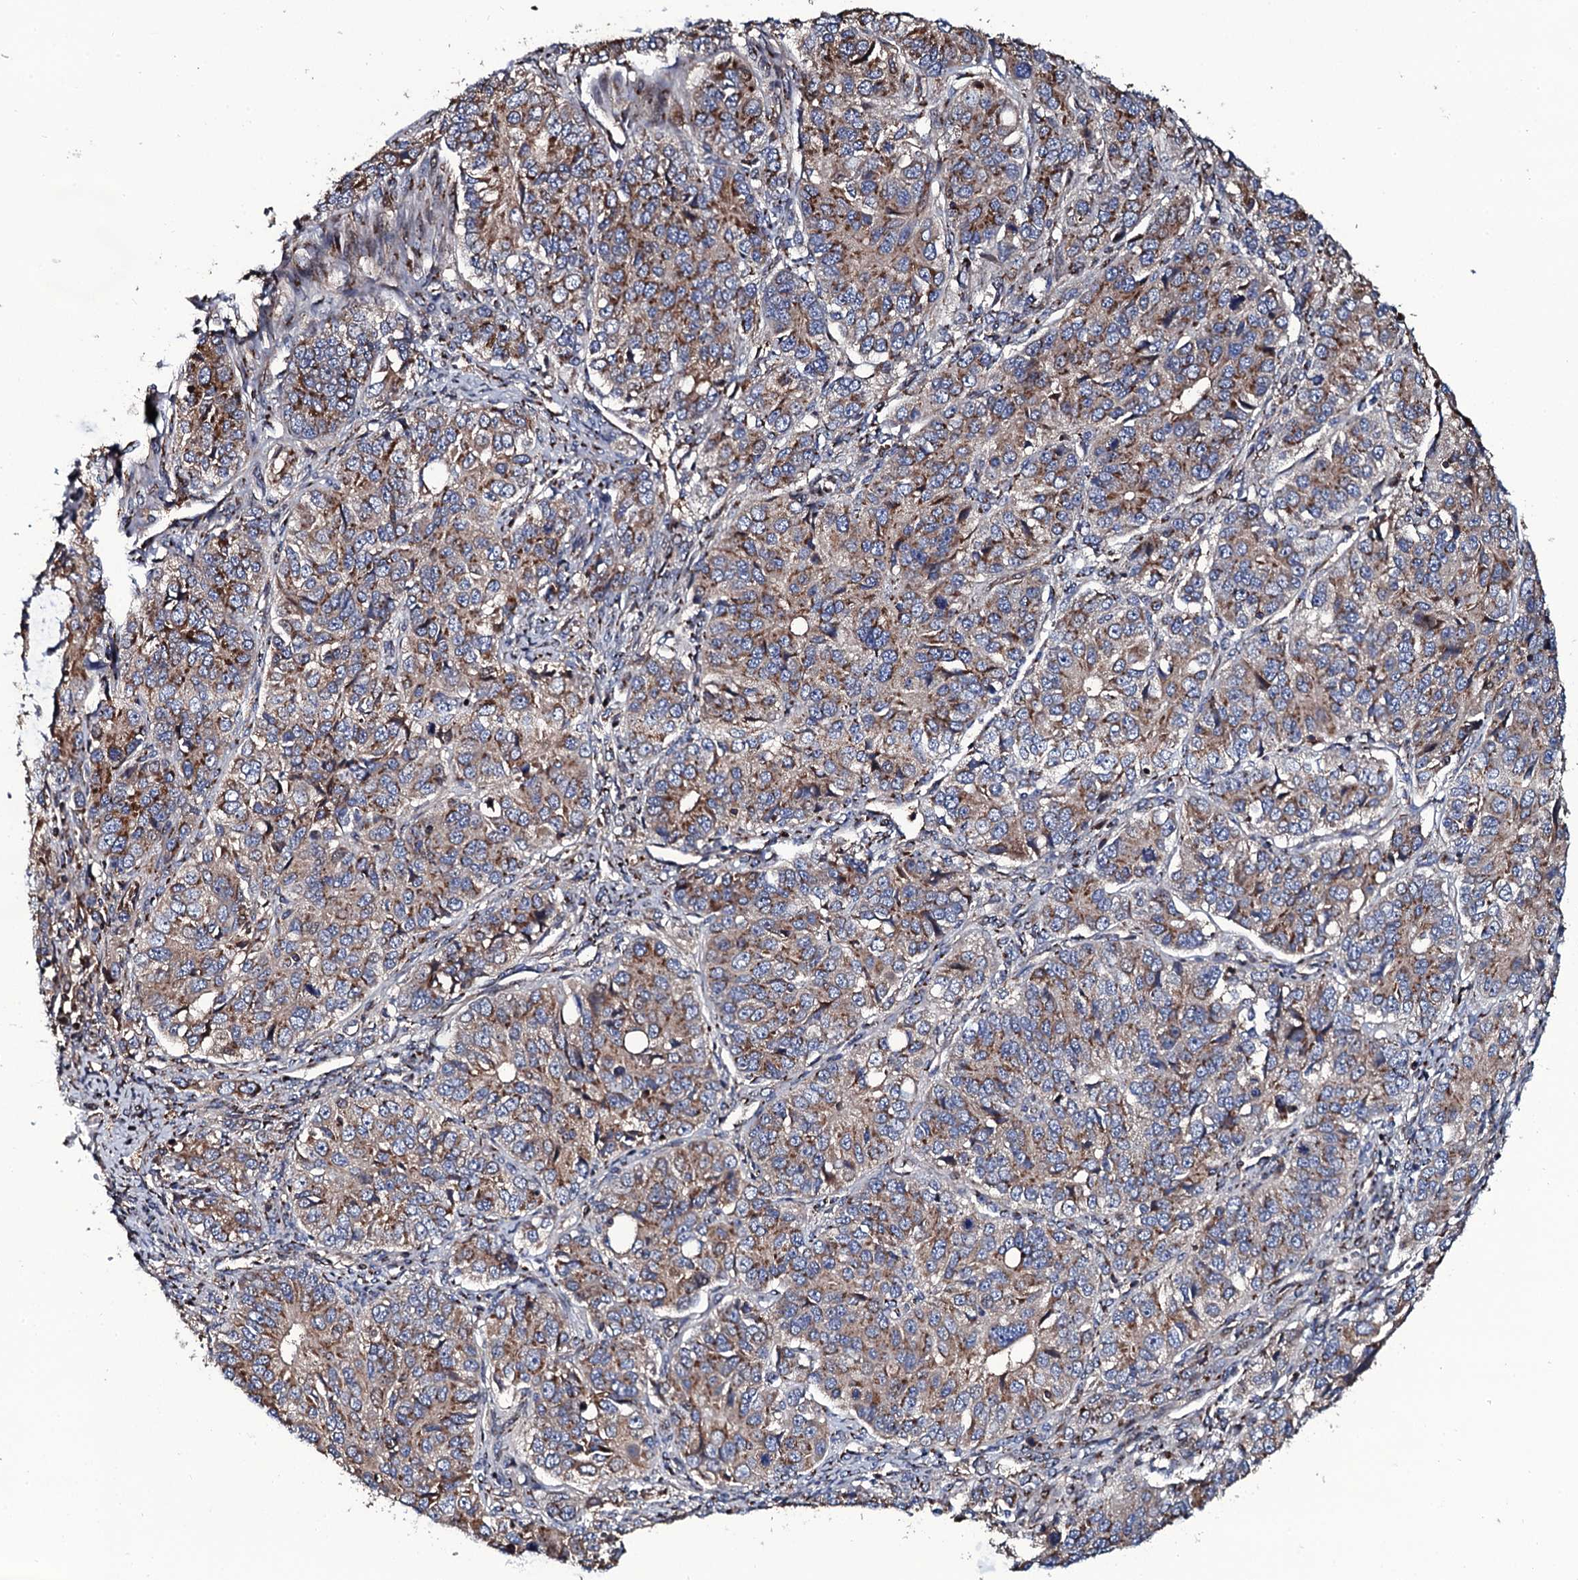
{"staining": {"intensity": "moderate", "quantity": "25%-75%", "location": "cytoplasmic/membranous"}, "tissue": "ovarian cancer", "cell_type": "Tumor cells", "image_type": "cancer", "snomed": [{"axis": "morphology", "description": "Carcinoma, endometroid"}, {"axis": "topography", "description": "Ovary"}], "caption": "Tumor cells reveal medium levels of moderate cytoplasmic/membranous expression in about 25%-75% of cells in human ovarian cancer. (Stains: DAB (3,3'-diaminobenzidine) in brown, nuclei in blue, Microscopy: brightfield microscopy at high magnification).", "gene": "PLET1", "patient": {"sex": "female", "age": 51}}